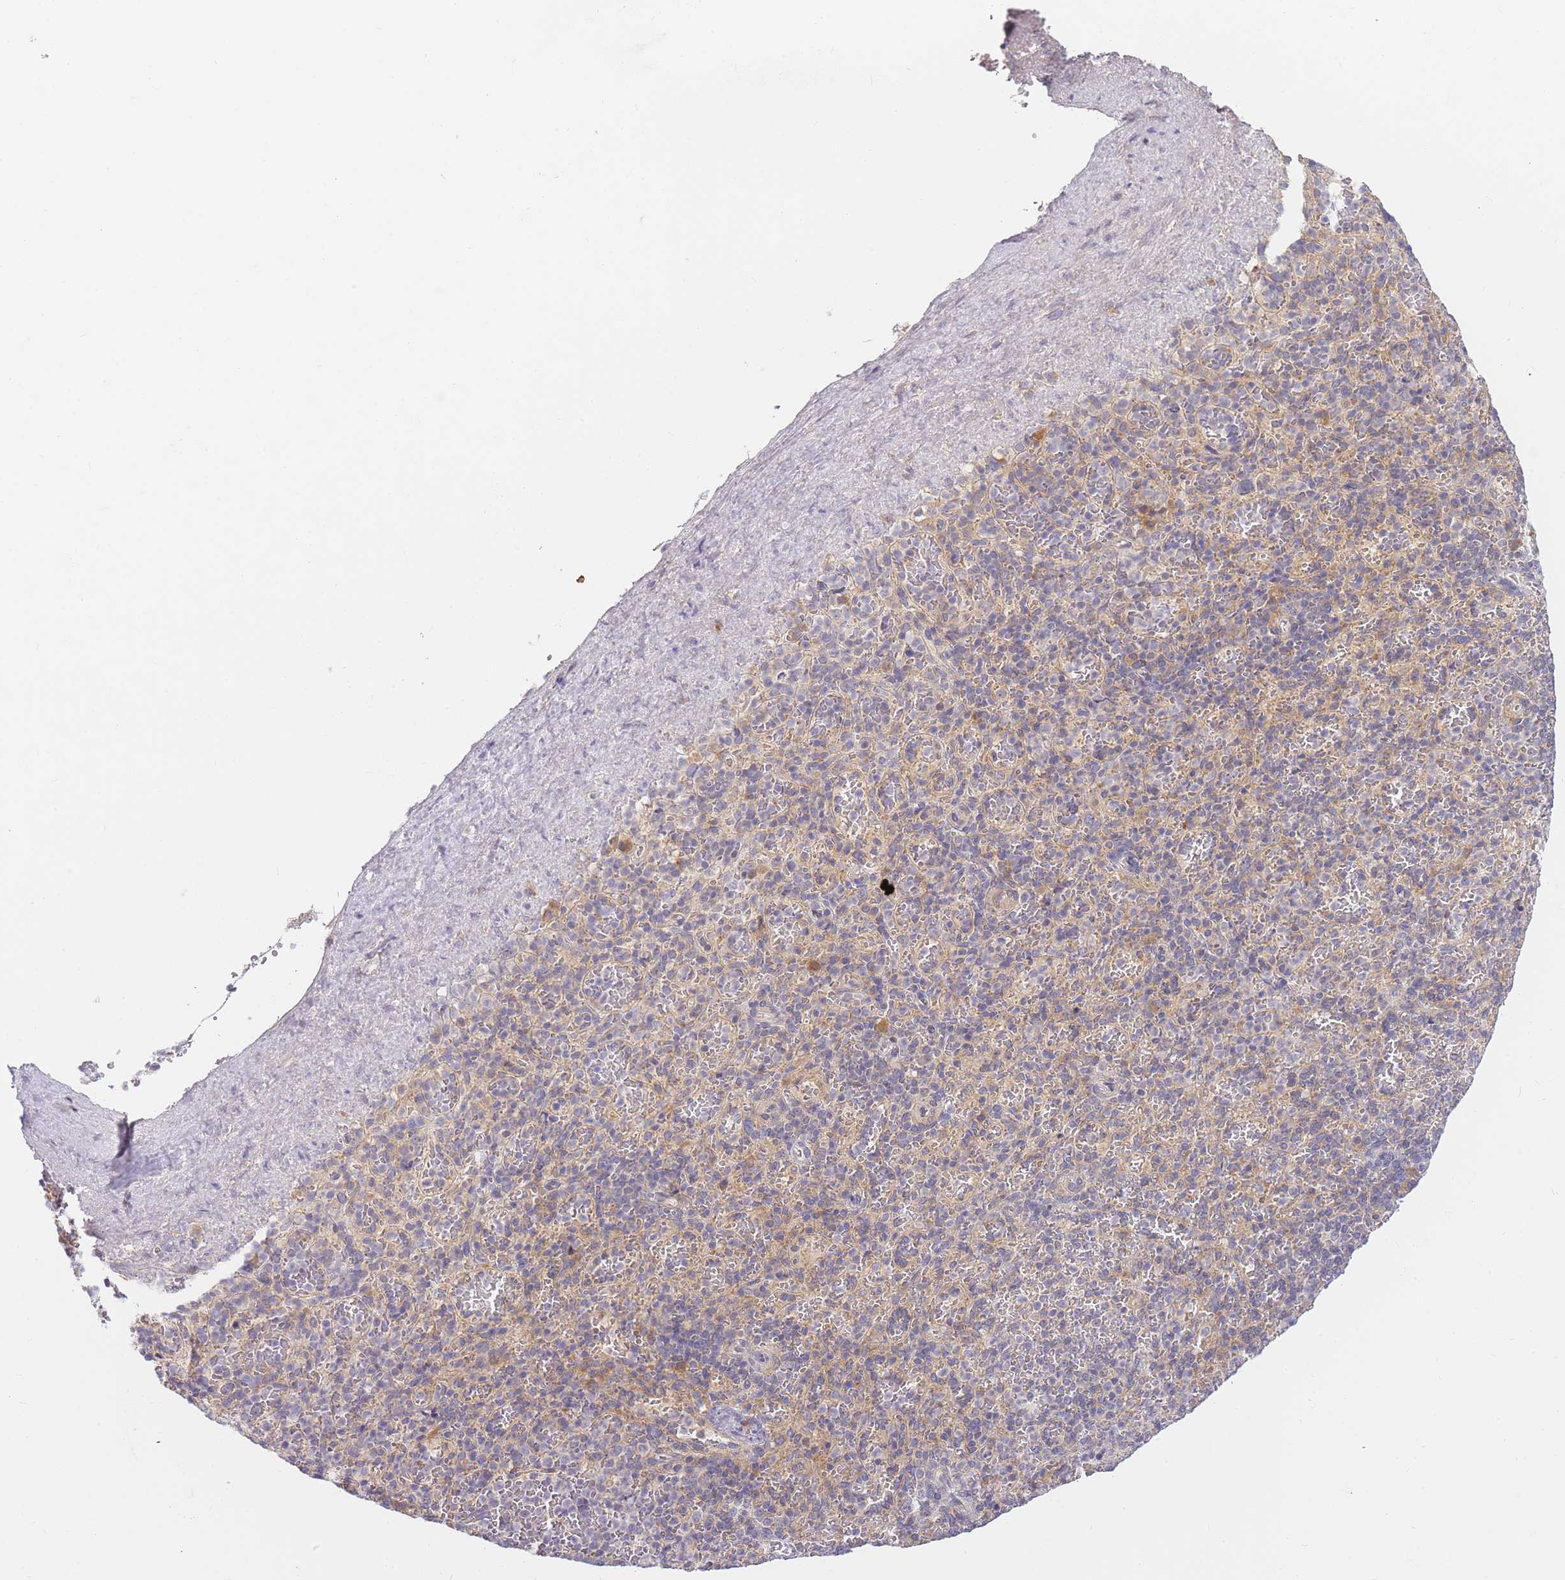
{"staining": {"intensity": "negative", "quantity": "none", "location": "none"}, "tissue": "spleen", "cell_type": "Cells in red pulp", "image_type": "normal", "snomed": [{"axis": "morphology", "description": "Normal tissue, NOS"}, {"axis": "topography", "description": "Spleen"}], "caption": "Immunohistochemistry (IHC) image of benign spleen: spleen stained with DAB demonstrates no significant protein positivity in cells in red pulp.", "gene": "ZNF577", "patient": {"sex": "female", "age": 74}}